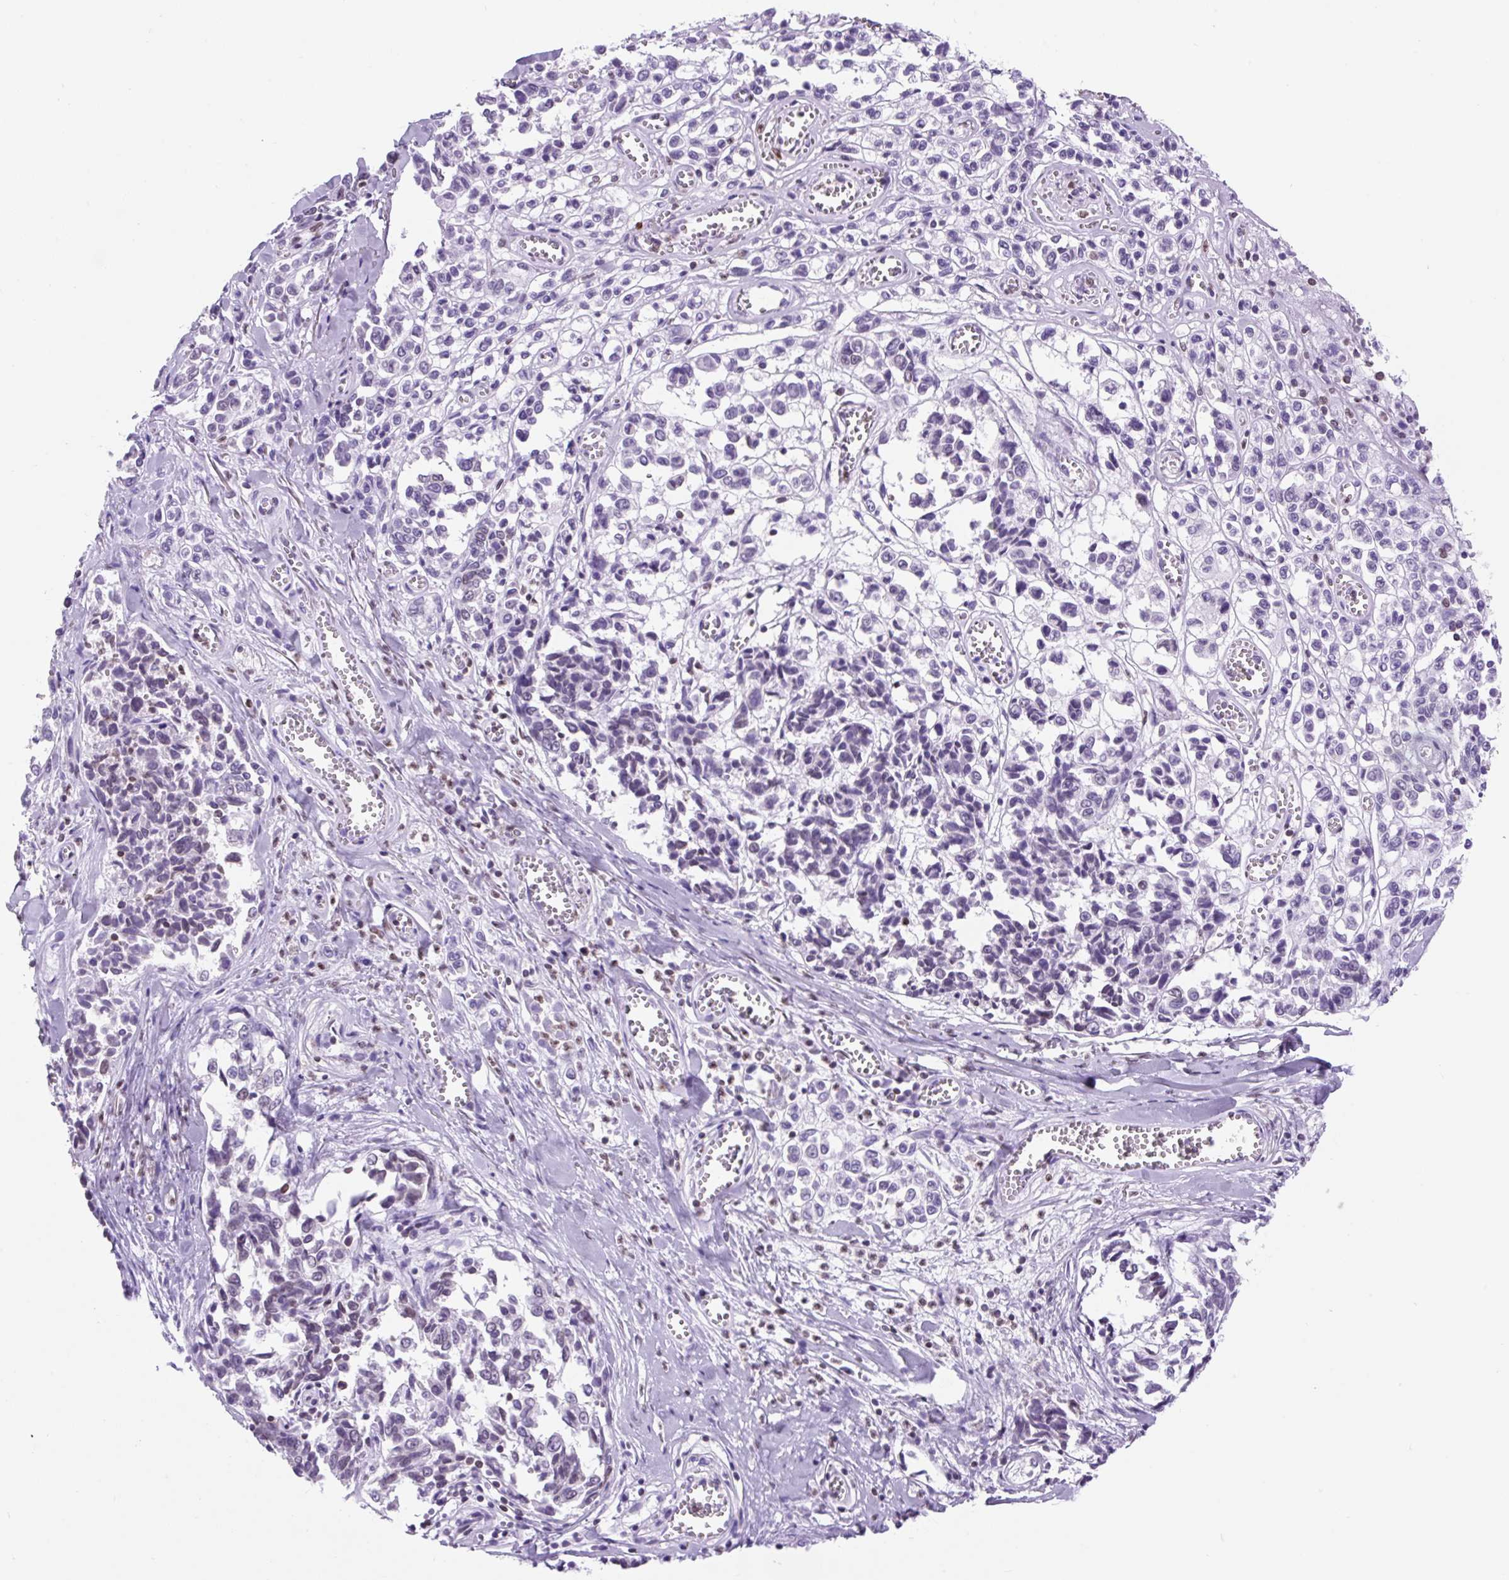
{"staining": {"intensity": "negative", "quantity": "none", "location": "none"}, "tissue": "melanoma", "cell_type": "Tumor cells", "image_type": "cancer", "snomed": [{"axis": "morphology", "description": "Malignant melanoma, NOS"}, {"axis": "topography", "description": "Skin"}], "caption": "DAB immunohistochemical staining of human malignant melanoma demonstrates no significant positivity in tumor cells.", "gene": "VPREB1", "patient": {"sex": "female", "age": 64}}